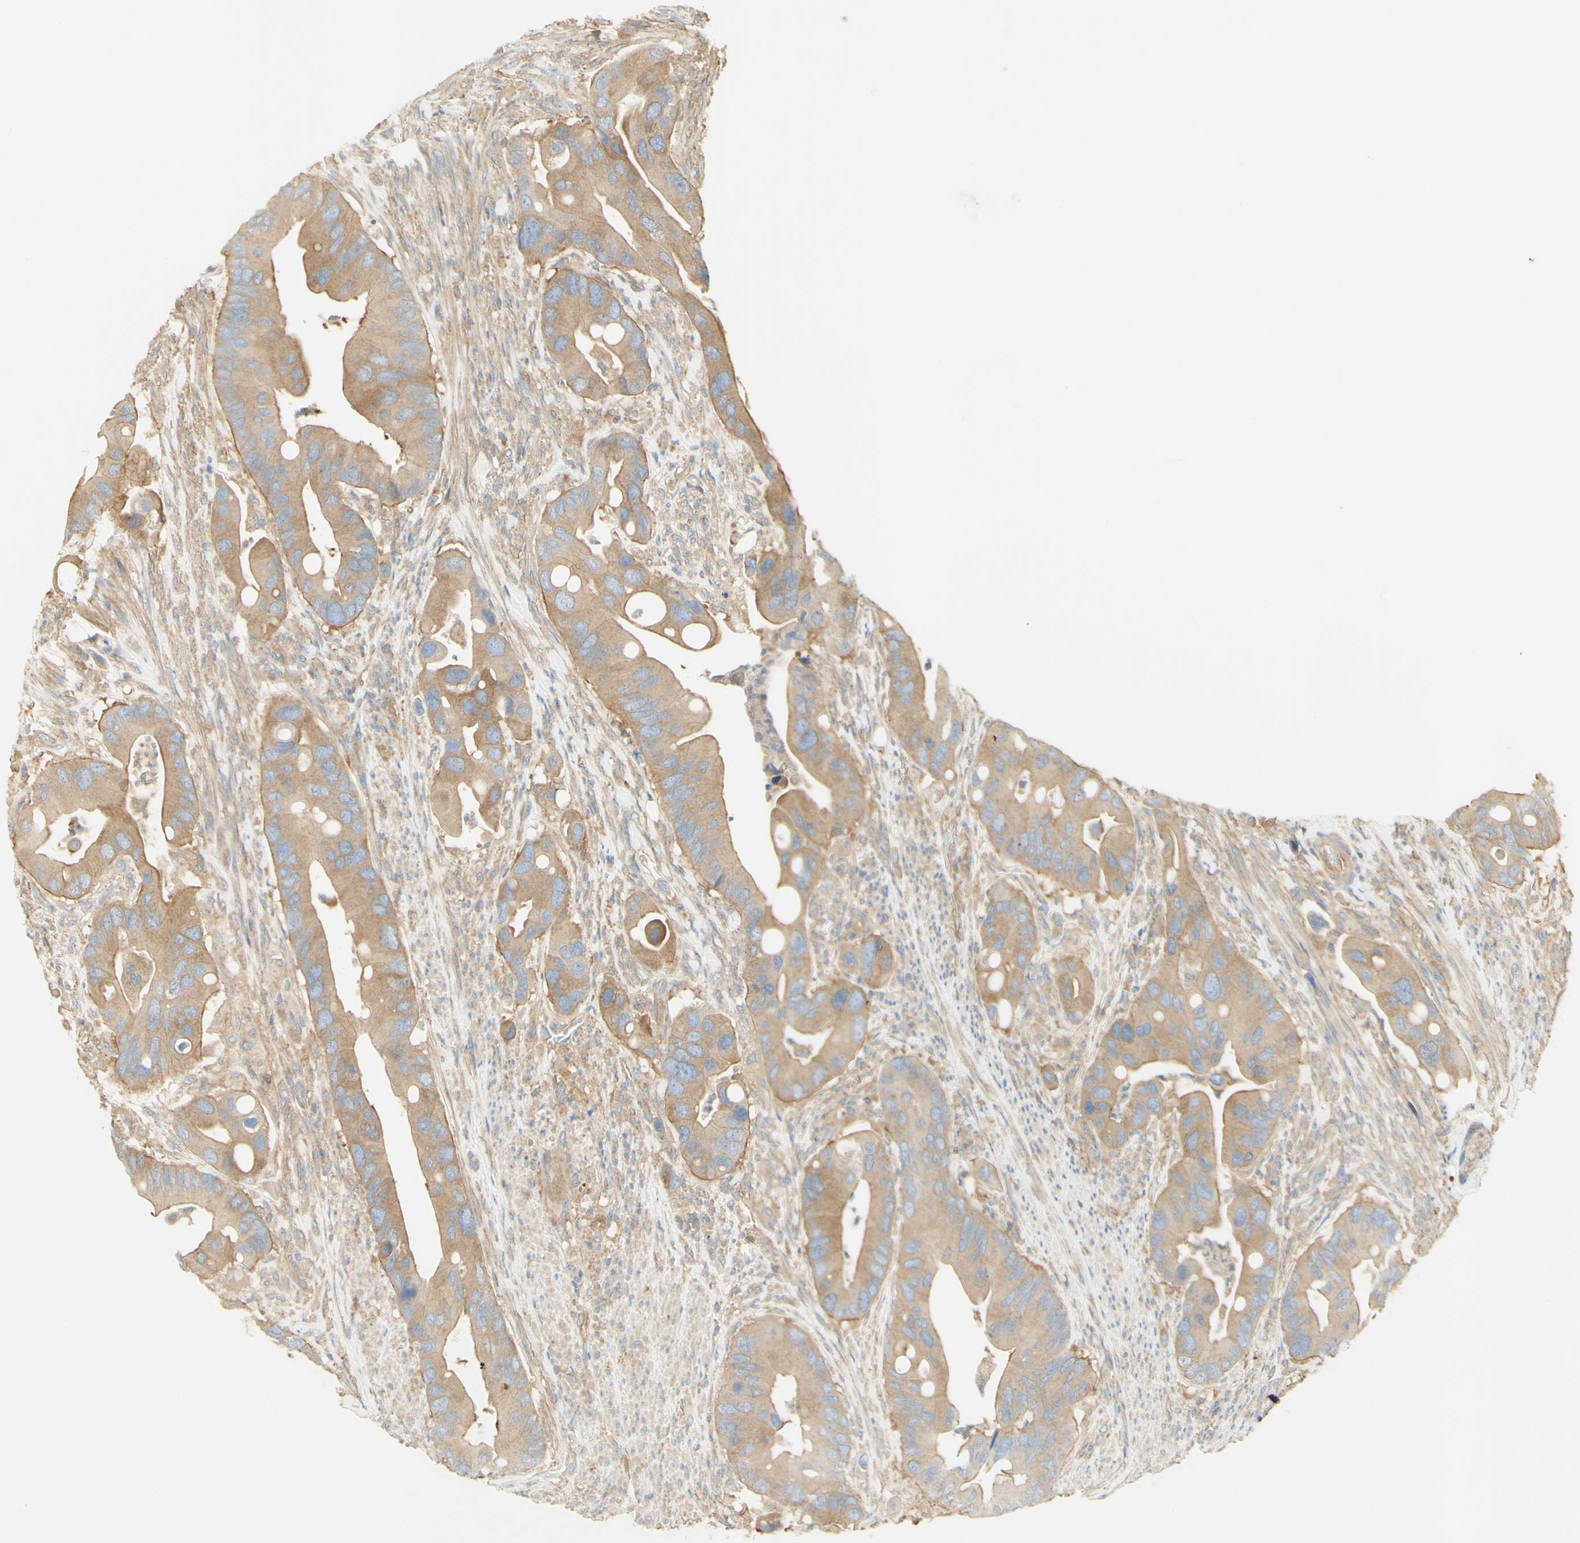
{"staining": {"intensity": "moderate", "quantity": ">75%", "location": "cytoplasmic/membranous"}, "tissue": "colorectal cancer", "cell_type": "Tumor cells", "image_type": "cancer", "snomed": [{"axis": "morphology", "description": "Adenocarcinoma, NOS"}, {"axis": "topography", "description": "Rectum"}], "caption": "A histopathology image showing moderate cytoplasmic/membranous expression in about >75% of tumor cells in colorectal adenocarcinoma, as visualized by brown immunohistochemical staining.", "gene": "IKBKG", "patient": {"sex": "female", "age": 57}}